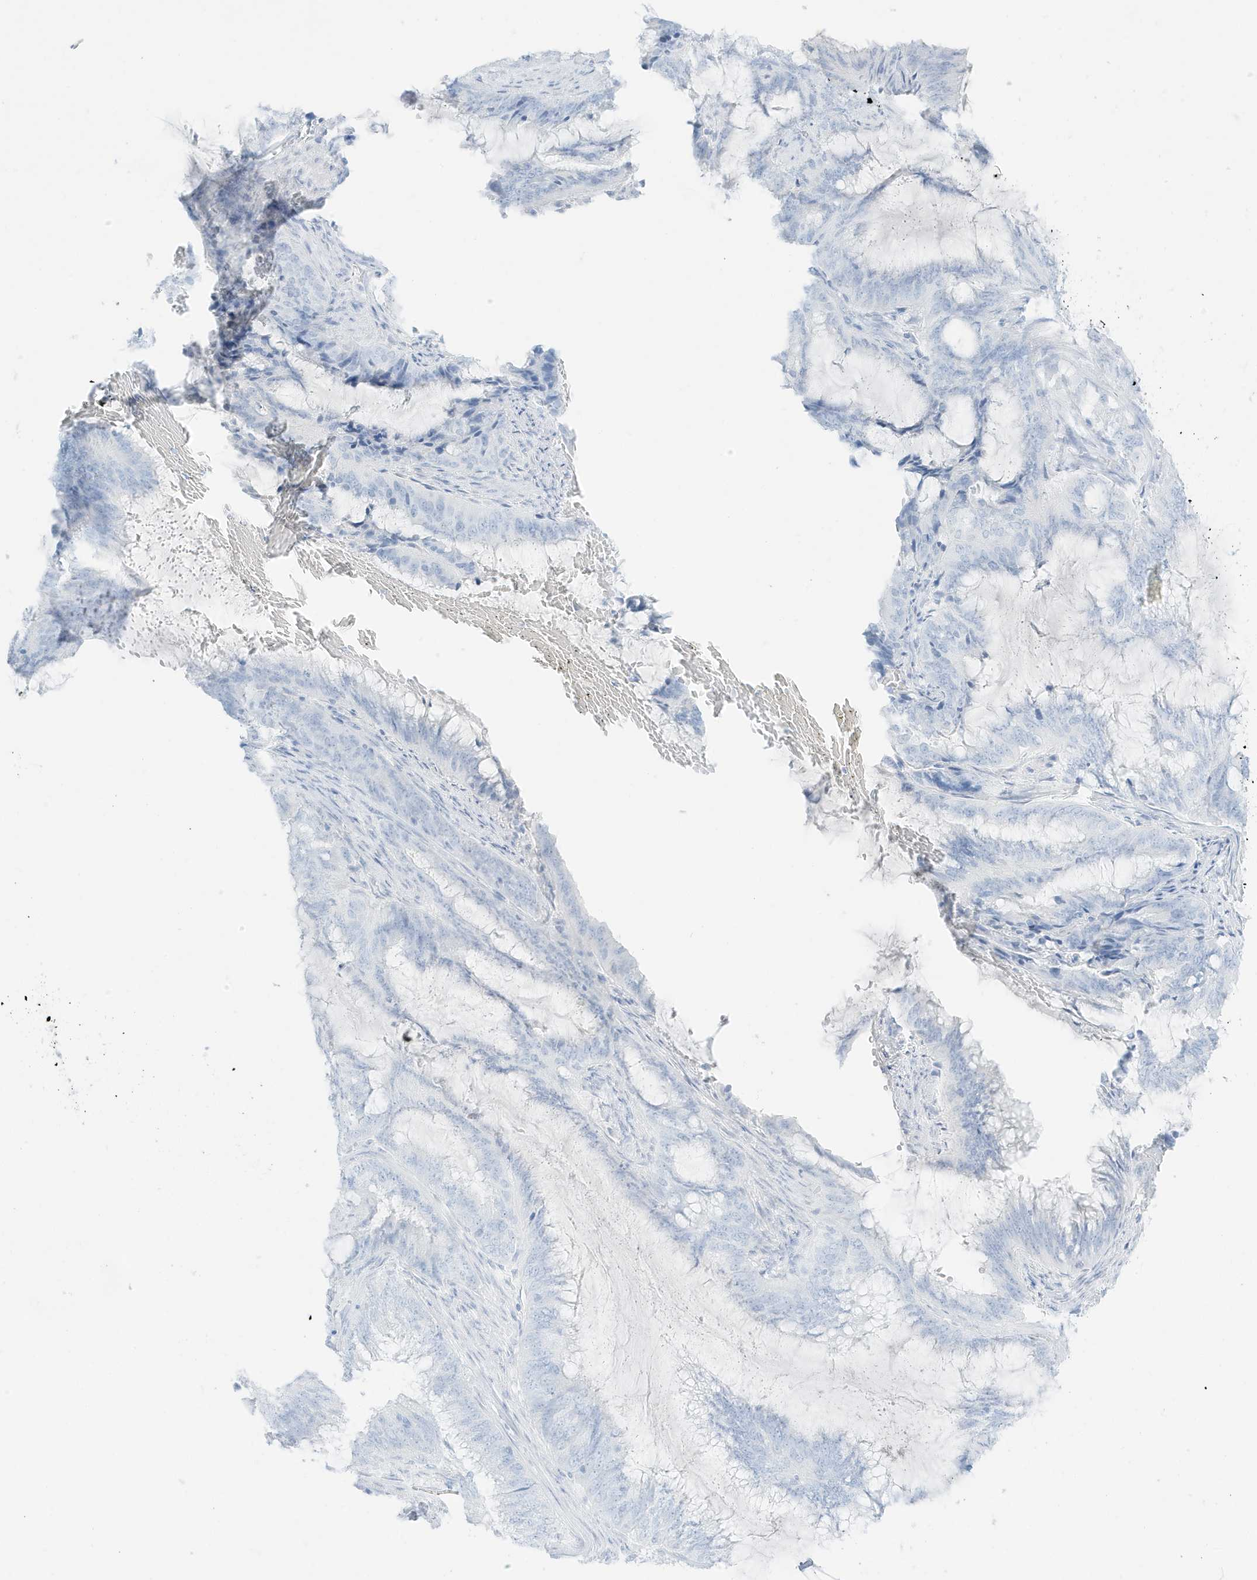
{"staining": {"intensity": "negative", "quantity": "none", "location": "none"}, "tissue": "endometrial cancer", "cell_type": "Tumor cells", "image_type": "cancer", "snomed": [{"axis": "morphology", "description": "Adenocarcinoma, NOS"}, {"axis": "topography", "description": "Endometrium"}], "caption": "Immunohistochemical staining of human endometrial cancer (adenocarcinoma) displays no significant expression in tumor cells.", "gene": "SLC22A13", "patient": {"sex": "female", "age": 51}}